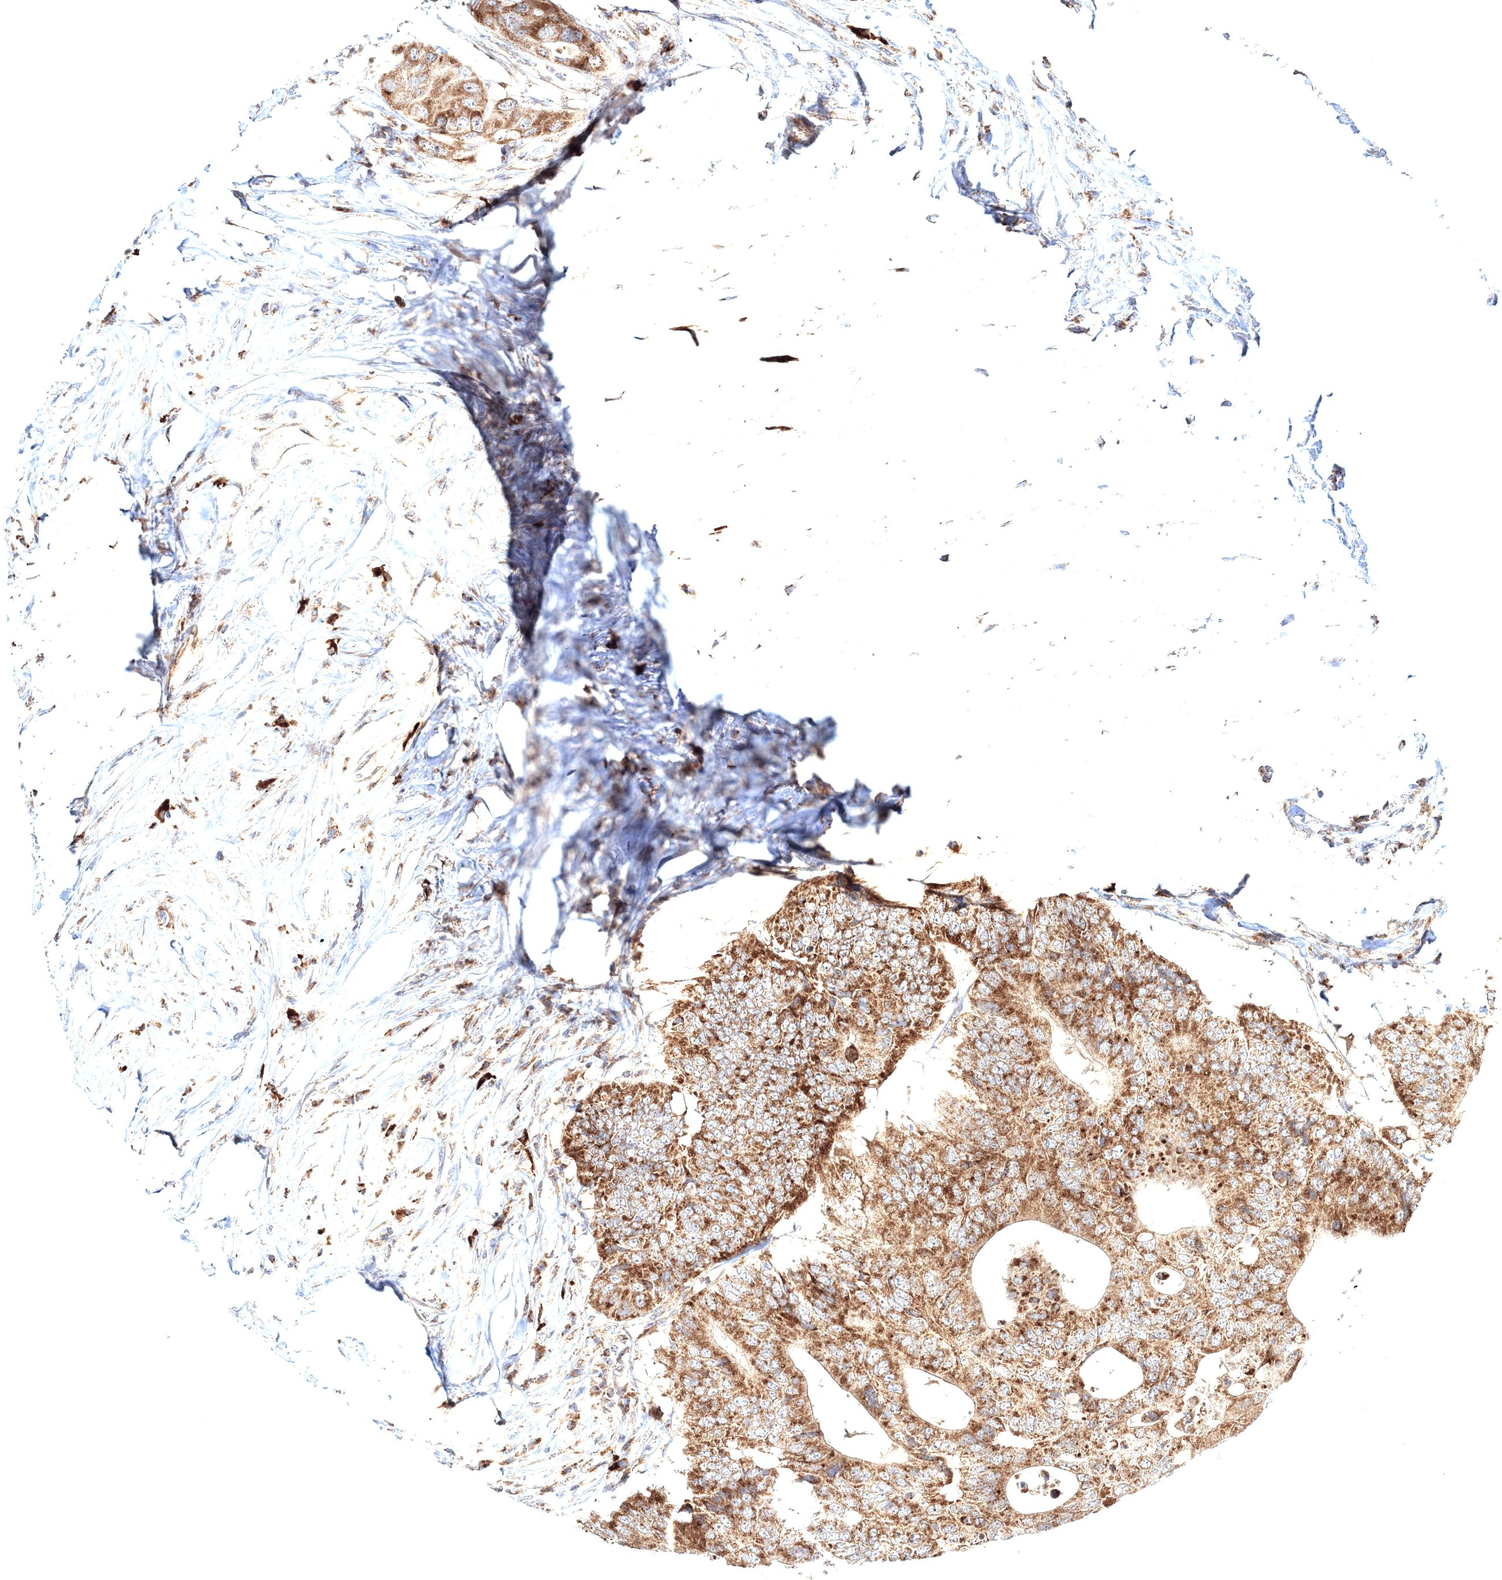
{"staining": {"intensity": "moderate", "quantity": ">75%", "location": "cytoplasmic/membranous"}, "tissue": "colorectal cancer", "cell_type": "Tumor cells", "image_type": "cancer", "snomed": [{"axis": "morphology", "description": "Adenocarcinoma, NOS"}, {"axis": "topography", "description": "Colon"}], "caption": "Moderate cytoplasmic/membranous expression for a protein is appreciated in approximately >75% of tumor cells of colorectal cancer using immunohistochemistry (IHC).", "gene": "PEX13", "patient": {"sex": "male", "age": 71}}